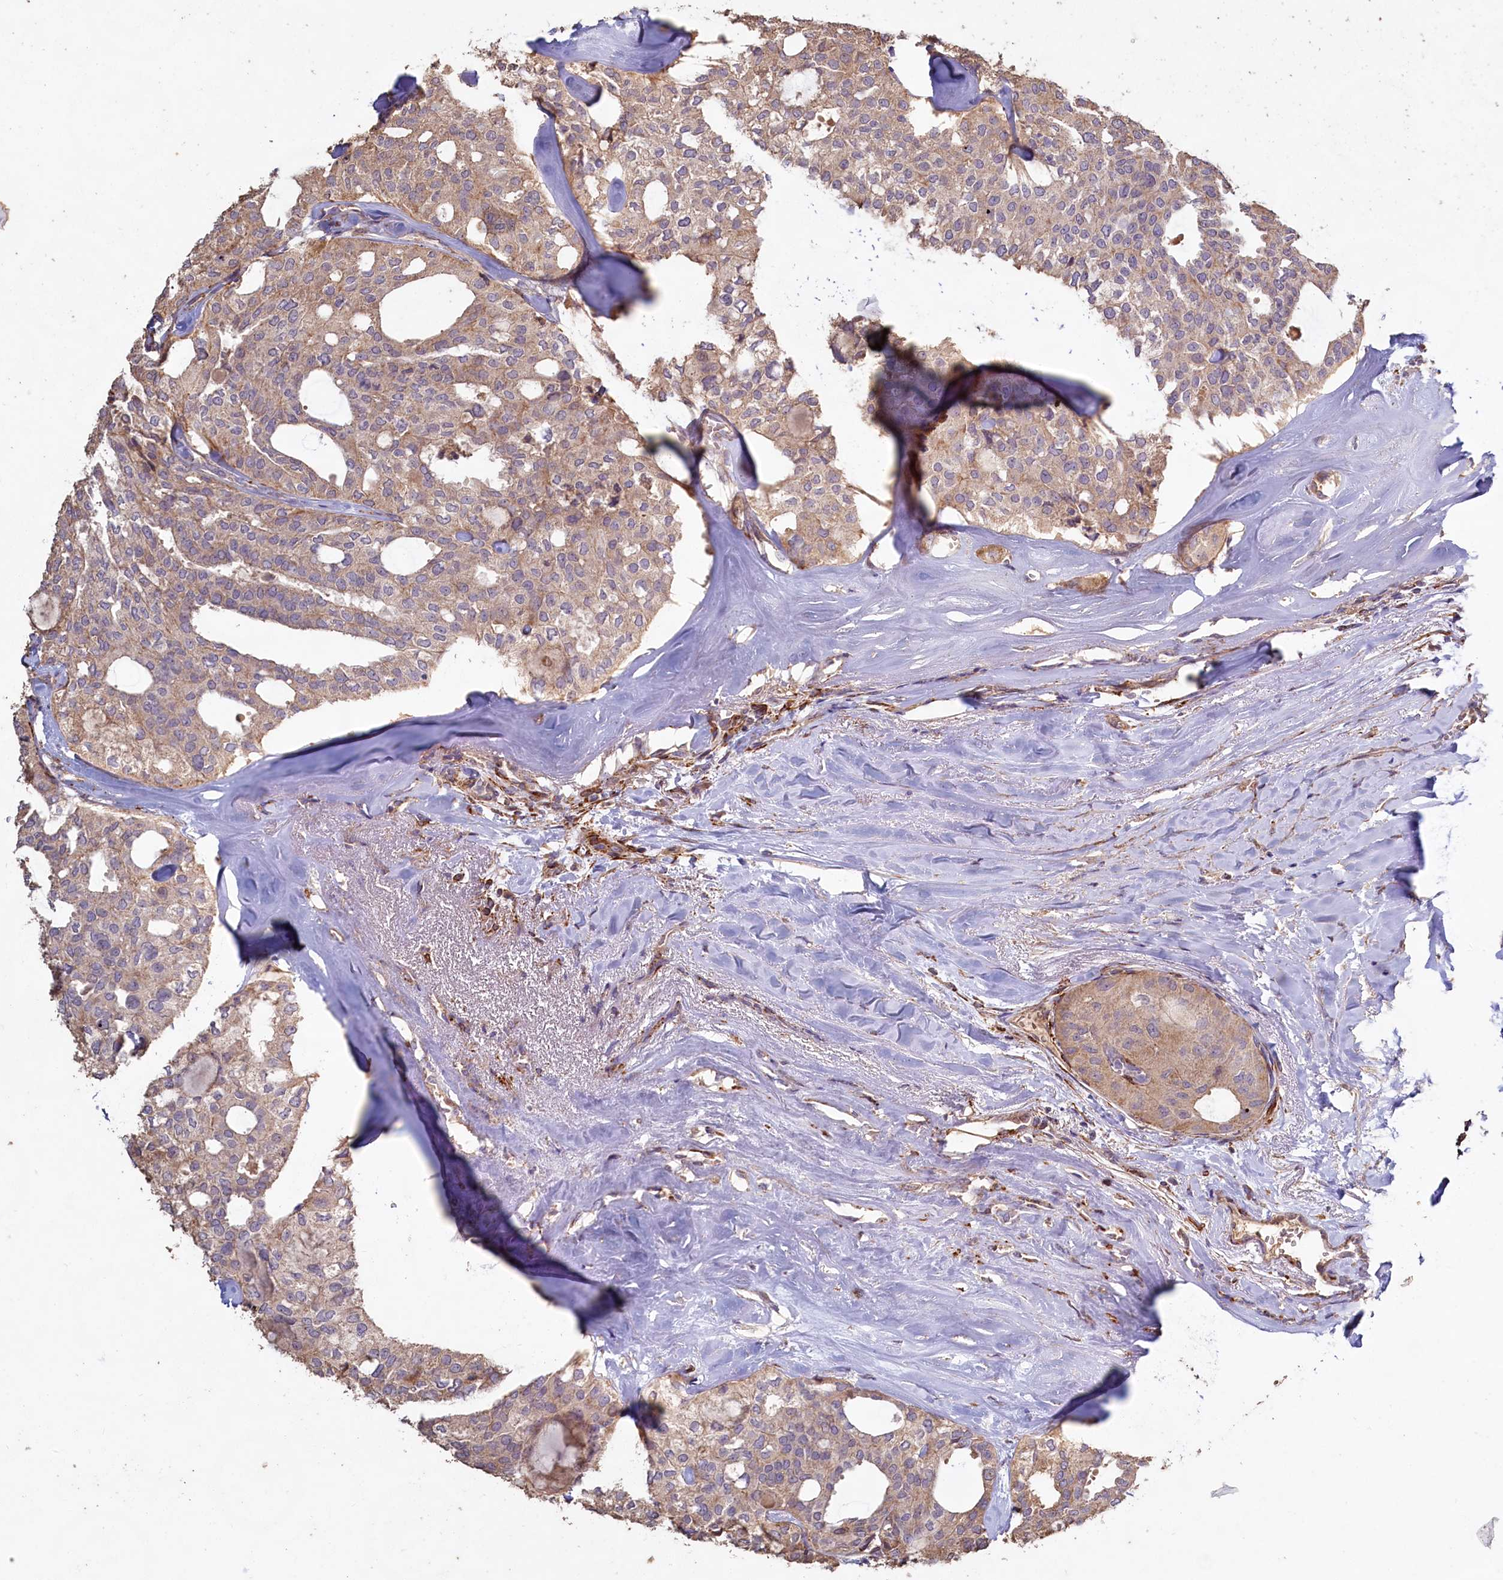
{"staining": {"intensity": "moderate", "quantity": "<25%", "location": "cytoplasmic/membranous"}, "tissue": "thyroid cancer", "cell_type": "Tumor cells", "image_type": "cancer", "snomed": [{"axis": "morphology", "description": "Follicular adenoma carcinoma, NOS"}, {"axis": "topography", "description": "Thyroid gland"}], "caption": "Thyroid follicular adenoma carcinoma stained with a protein marker exhibits moderate staining in tumor cells.", "gene": "FUNDC1", "patient": {"sex": "male", "age": 75}}